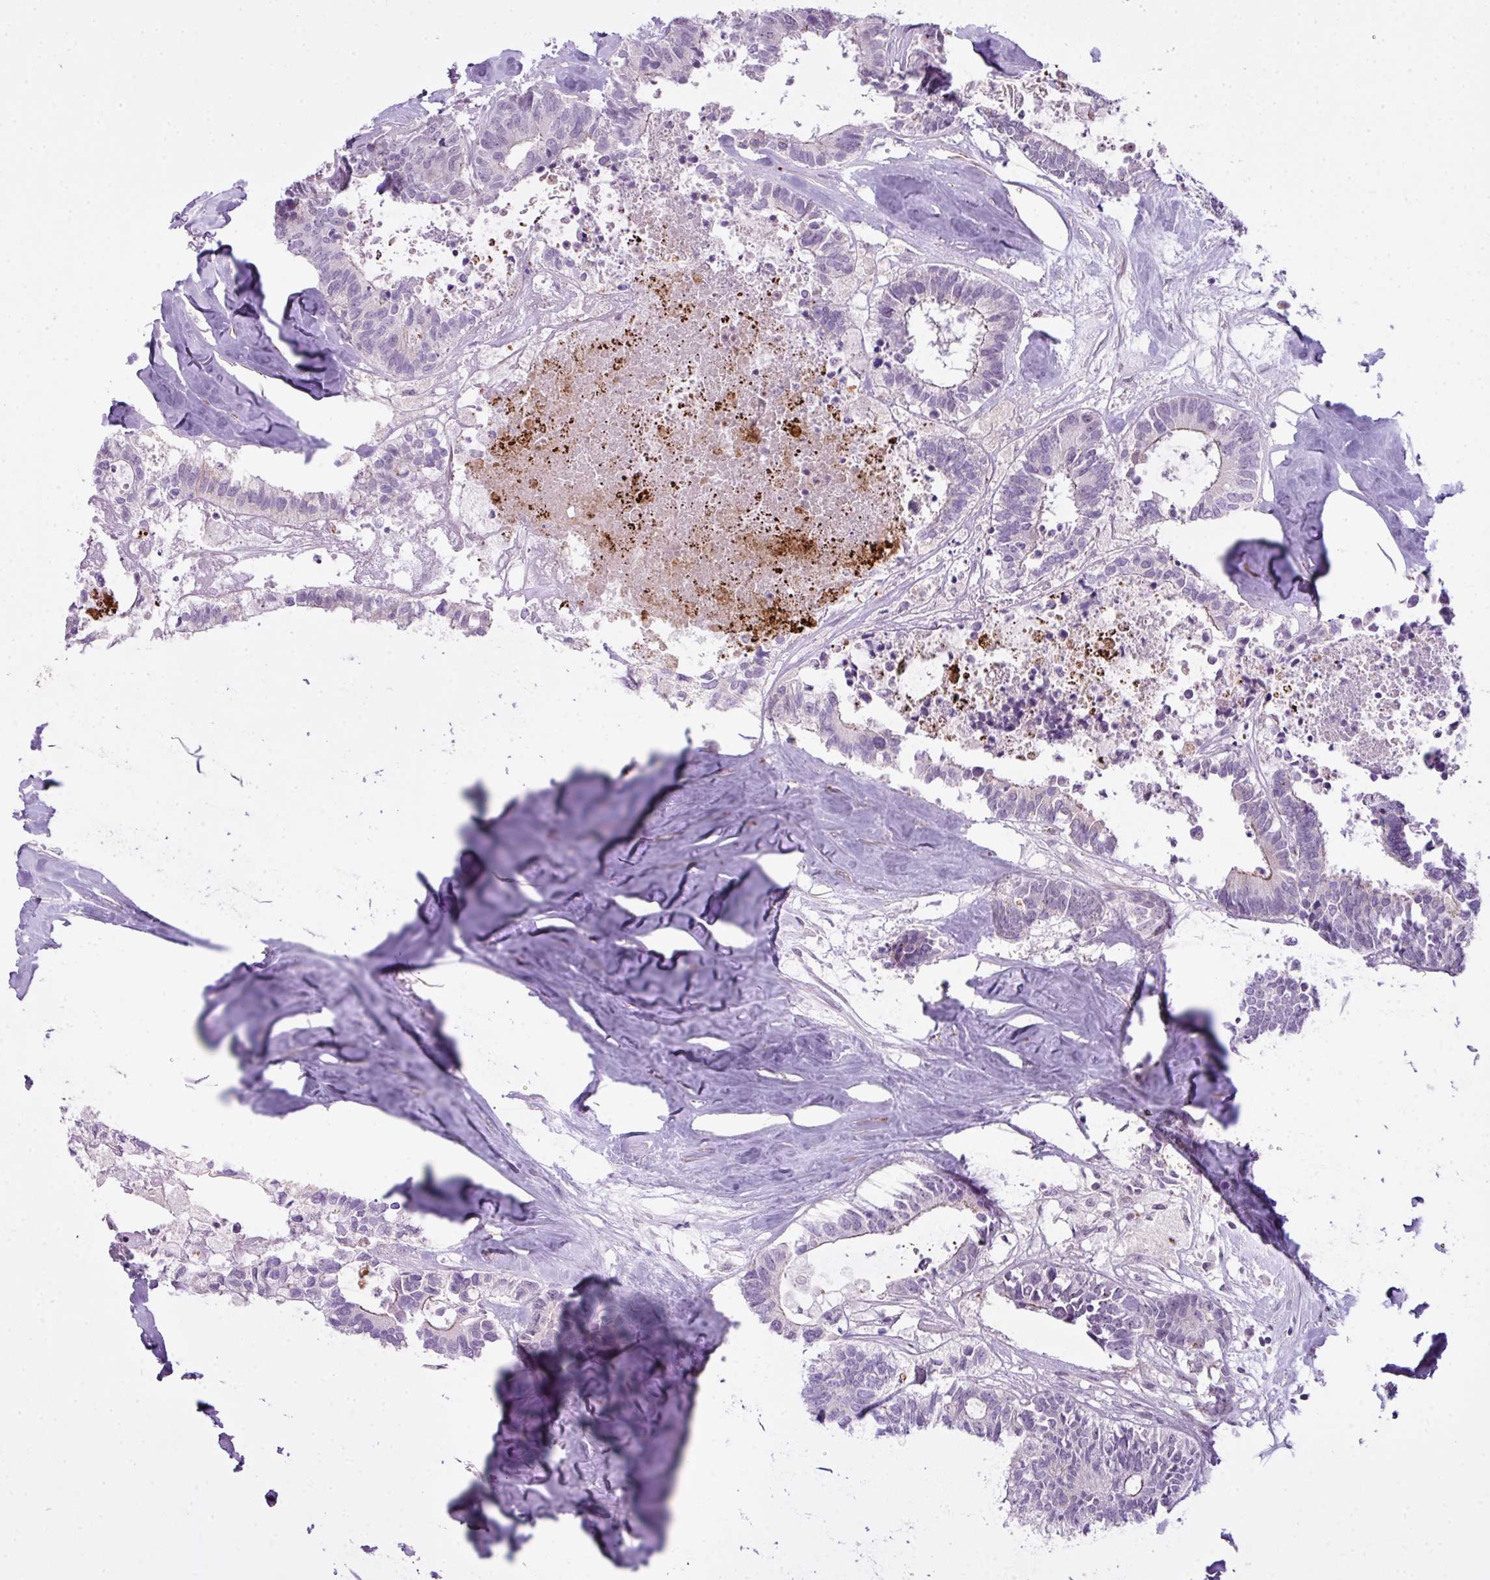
{"staining": {"intensity": "negative", "quantity": "none", "location": "none"}, "tissue": "colorectal cancer", "cell_type": "Tumor cells", "image_type": "cancer", "snomed": [{"axis": "morphology", "description": "Adenocarcinoma, NOS"}, {"axis": "topography", "description": "Colon"}, {"axis": "topography", "description": "Rectum"}], "caption": "Colorectal adenocarcinoma was stained to show a protein in brown. There is no significant positivity in tumor cells.", "gene": "ZNF688", "patient": {"sex": "male", "age": 57}}